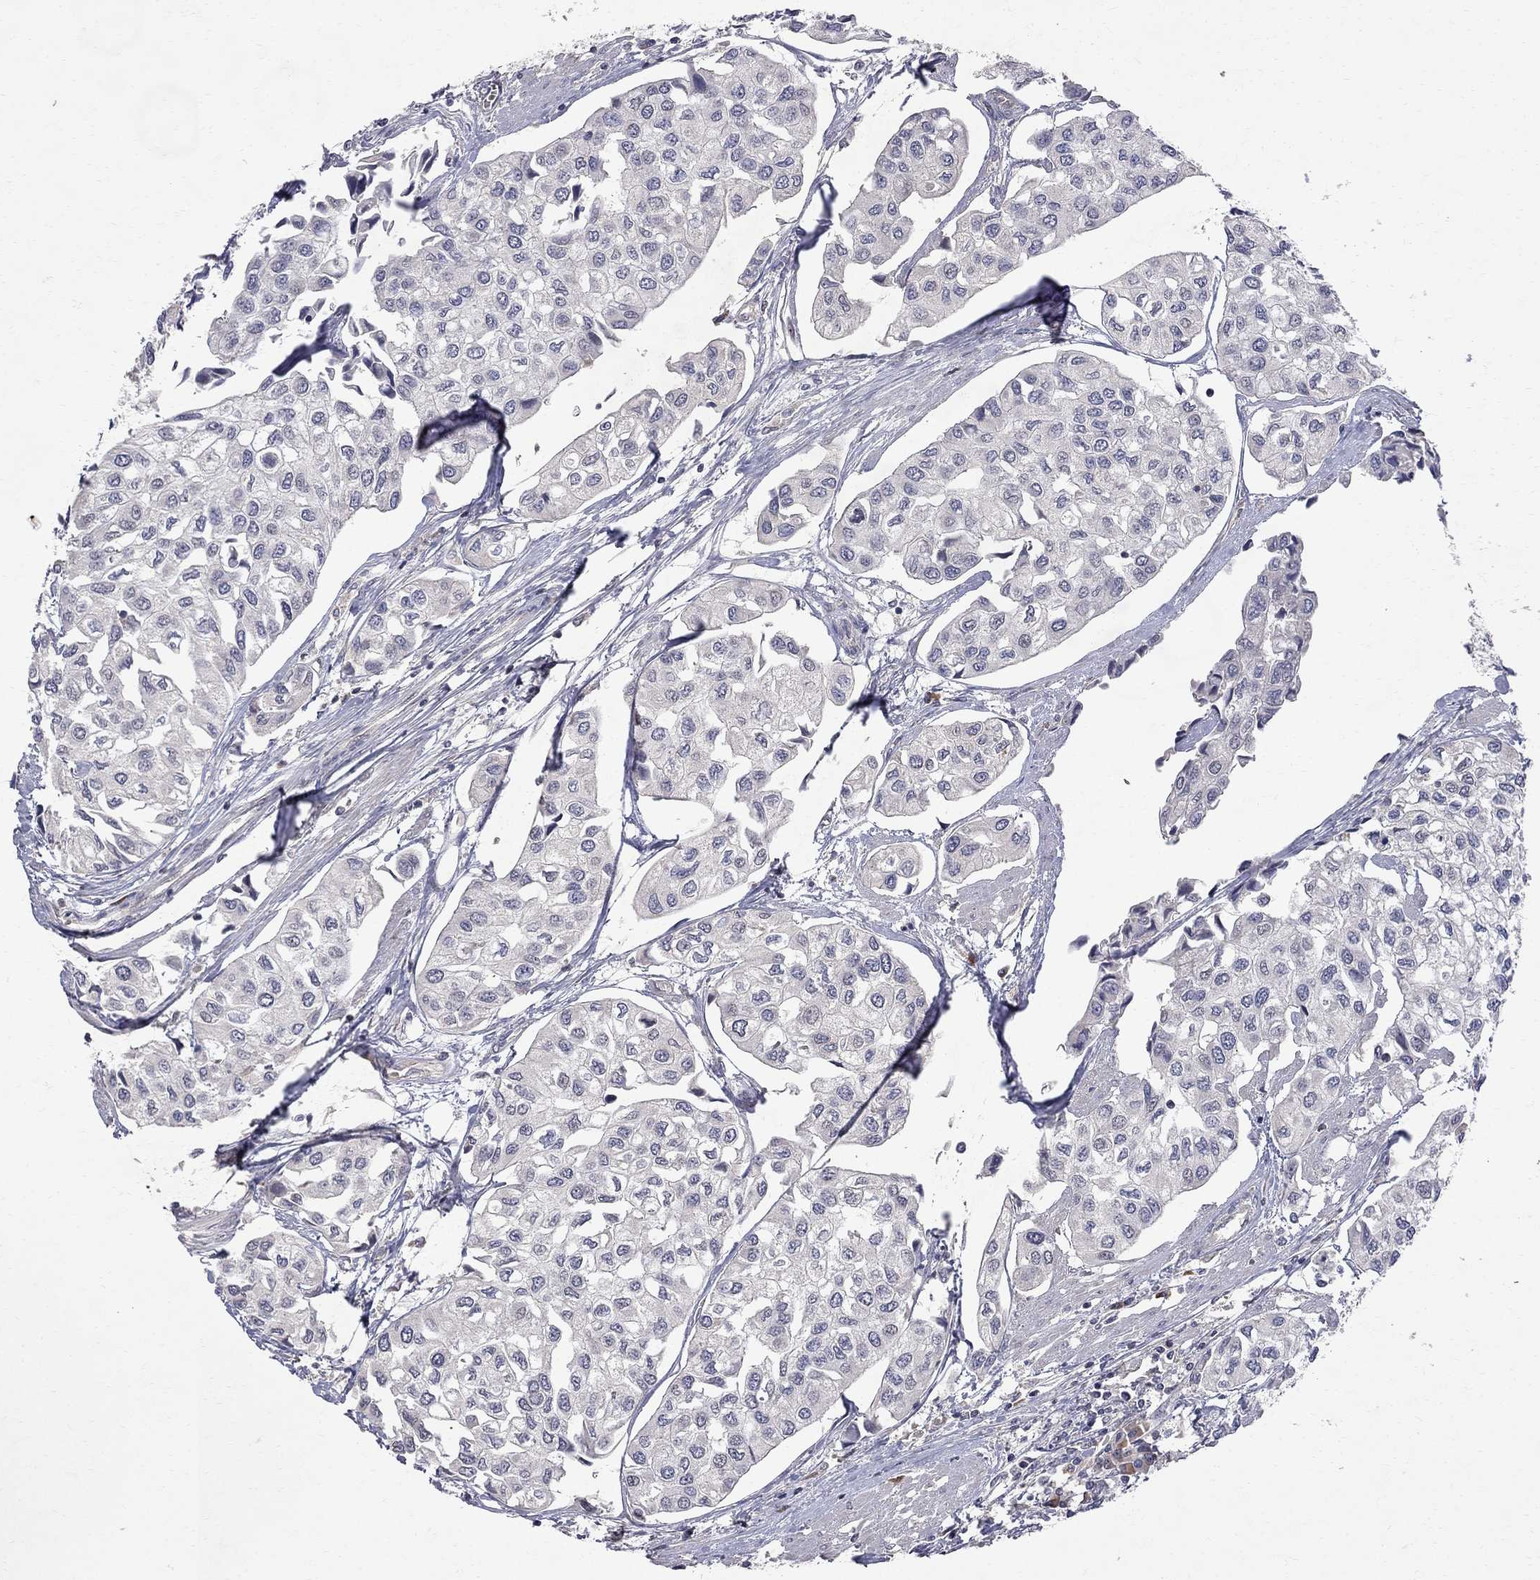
{"staining": {"intensity": "negative", "quantity": "none", "location": "none"}, "tissue": "urothelial cancer", "cell_type": "Tumor cells", "image_type": "cancer", "snomed": [{"axis": "morphology", "description": "Urothelial carcinoma, High grade"}, {"axis": "topography", "description": "Urinary bladder"}], "caption": "The immunohistochemistry (IHC) image has no significant expression in tumor cells of urothelial cancer tissue. Nuclei are stained in blue.", "gene": "ABI3", "patient": {"sex": "male", "age": 73}}